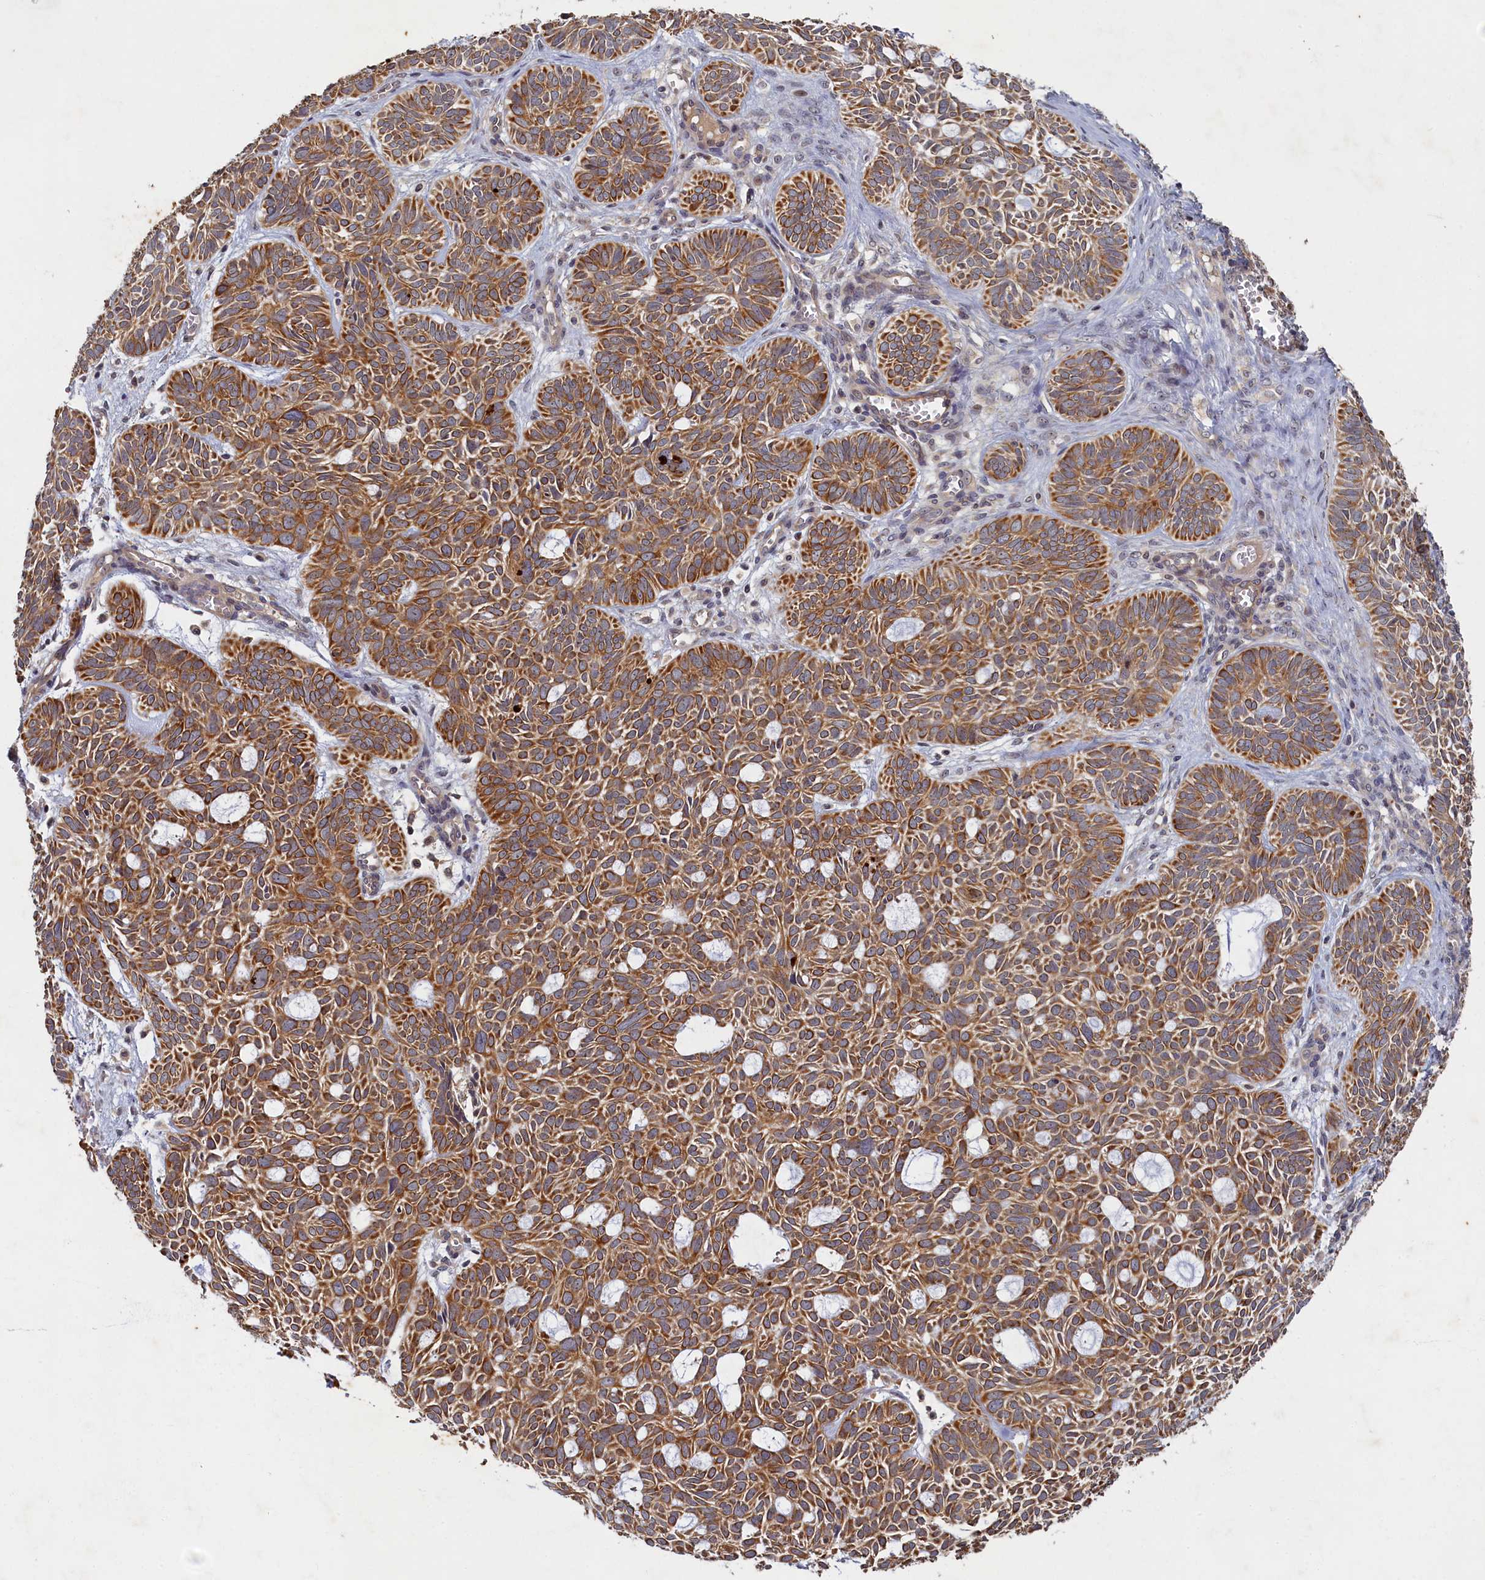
{"staining": {"intensity": "moderate", "quantity": ">75%", "location": "cytoplasmic/membranous"}, "tissue": "skin cancer", "cell_type": "Tumor cells", "image_type": "cancer", "snomed": [{"axis": "morphology", "description": "Basal cell carcinoma"}, {"axis": "topography", "description": "Skin"}], "caption": "Approximately >75% of tumor cells in skin cancer (basal cell carcinoma) reveal moderate cytoplasmic/membranous protein staining as visualized by brown immunohistochemical staining.", "gene": "CEP20", "patient": {"sex": "male", "age": 69}}